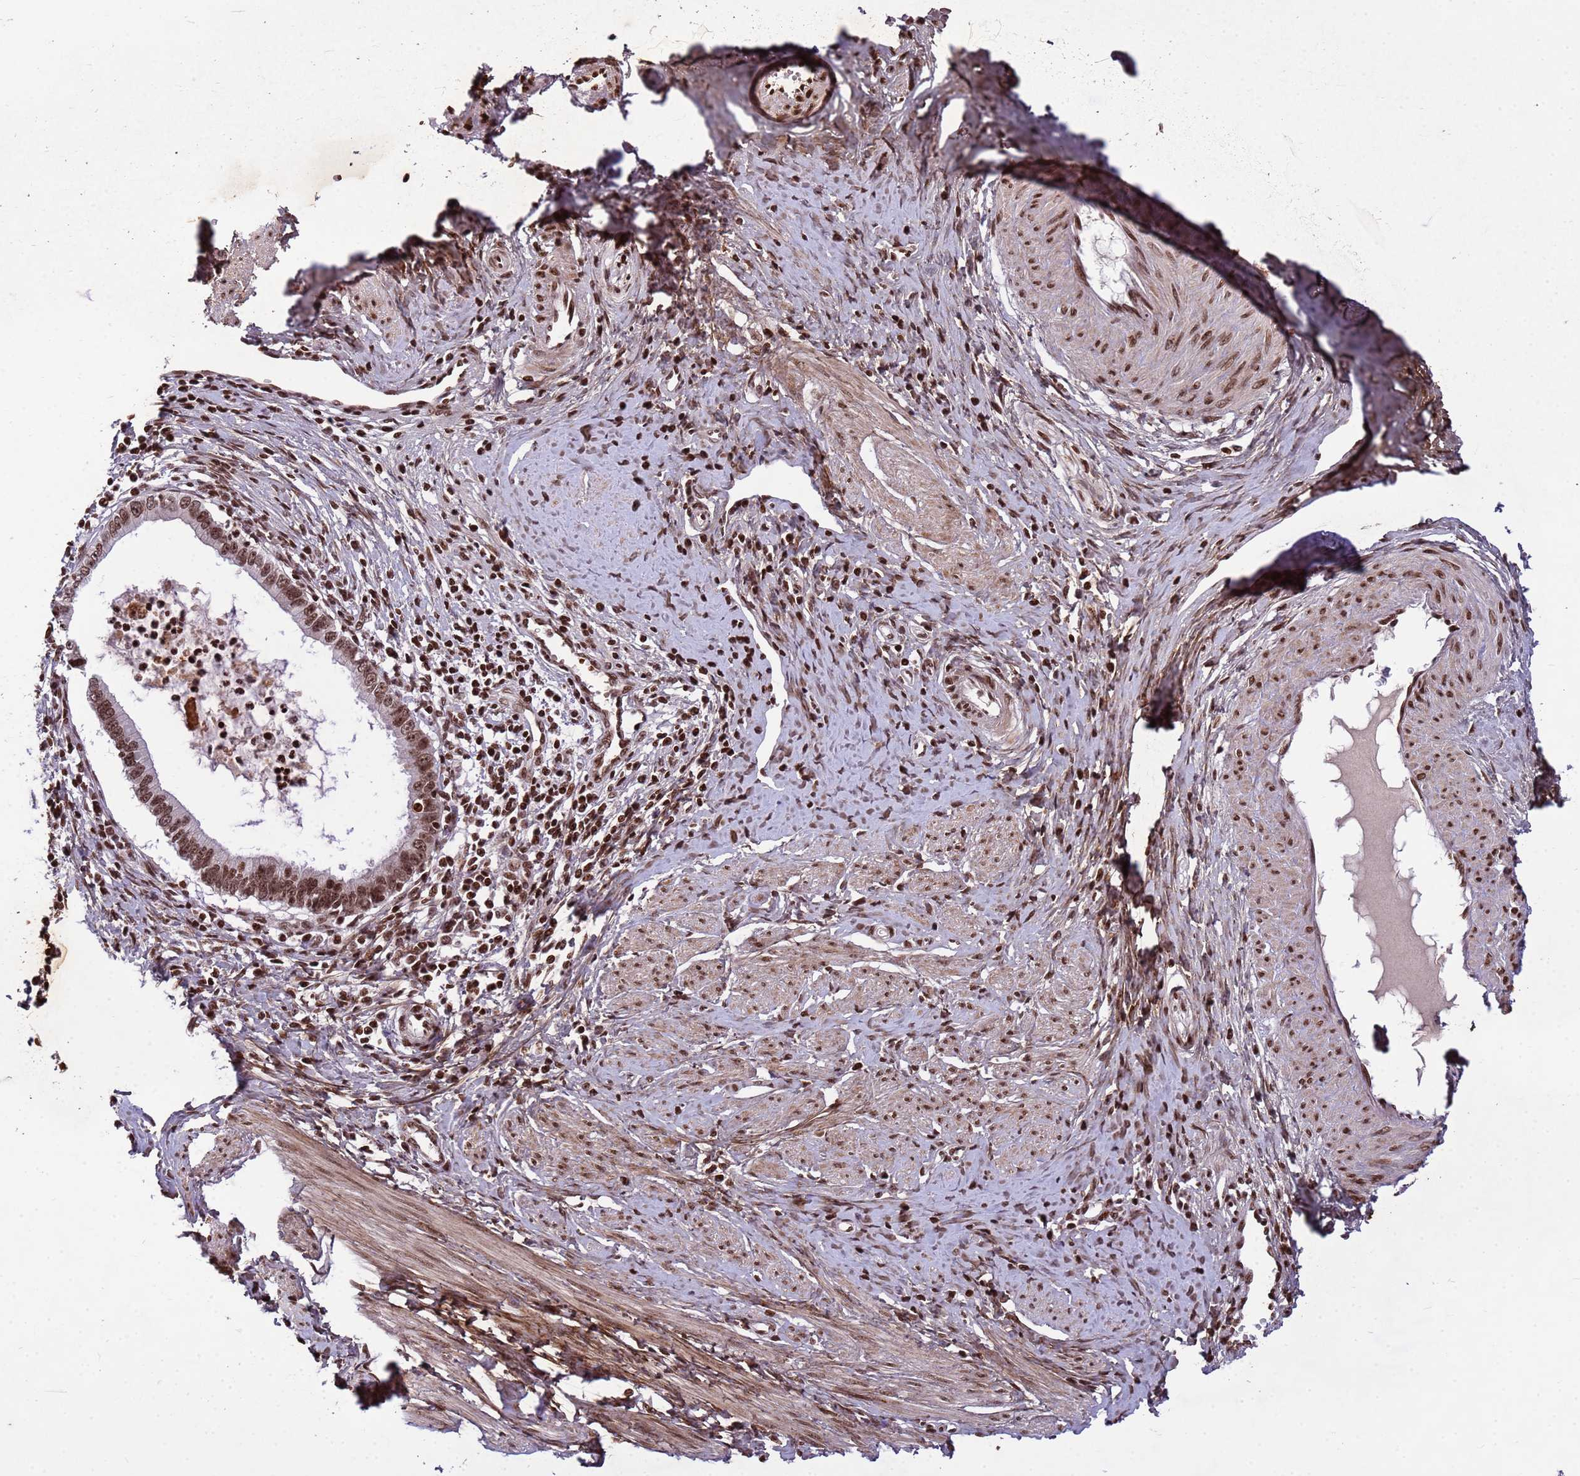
{"staining": {"intensity": "moderate", "quantity": ">75%", "location": "nuclear"}, "tissue": "cervical cancer", "cell_type": "Tumor cells", "image_type": "cancer", "snomed": [{"axis": "morphology", "description": "Adenocarcinoma, NOS"}, {"axis": "topography", "description": "Cervix"}], "caption": "Tumor cells demonstrate medium levels of moderate nuclear expression in approximately >75% of cells in cervical cancer. The staining was performed using DAB, with brown indicating positive protein expression. Nuclei are stained blue with hematoxylin.", "gene": "H3-3B", "patient": {"sex": "female", "age": 36}}